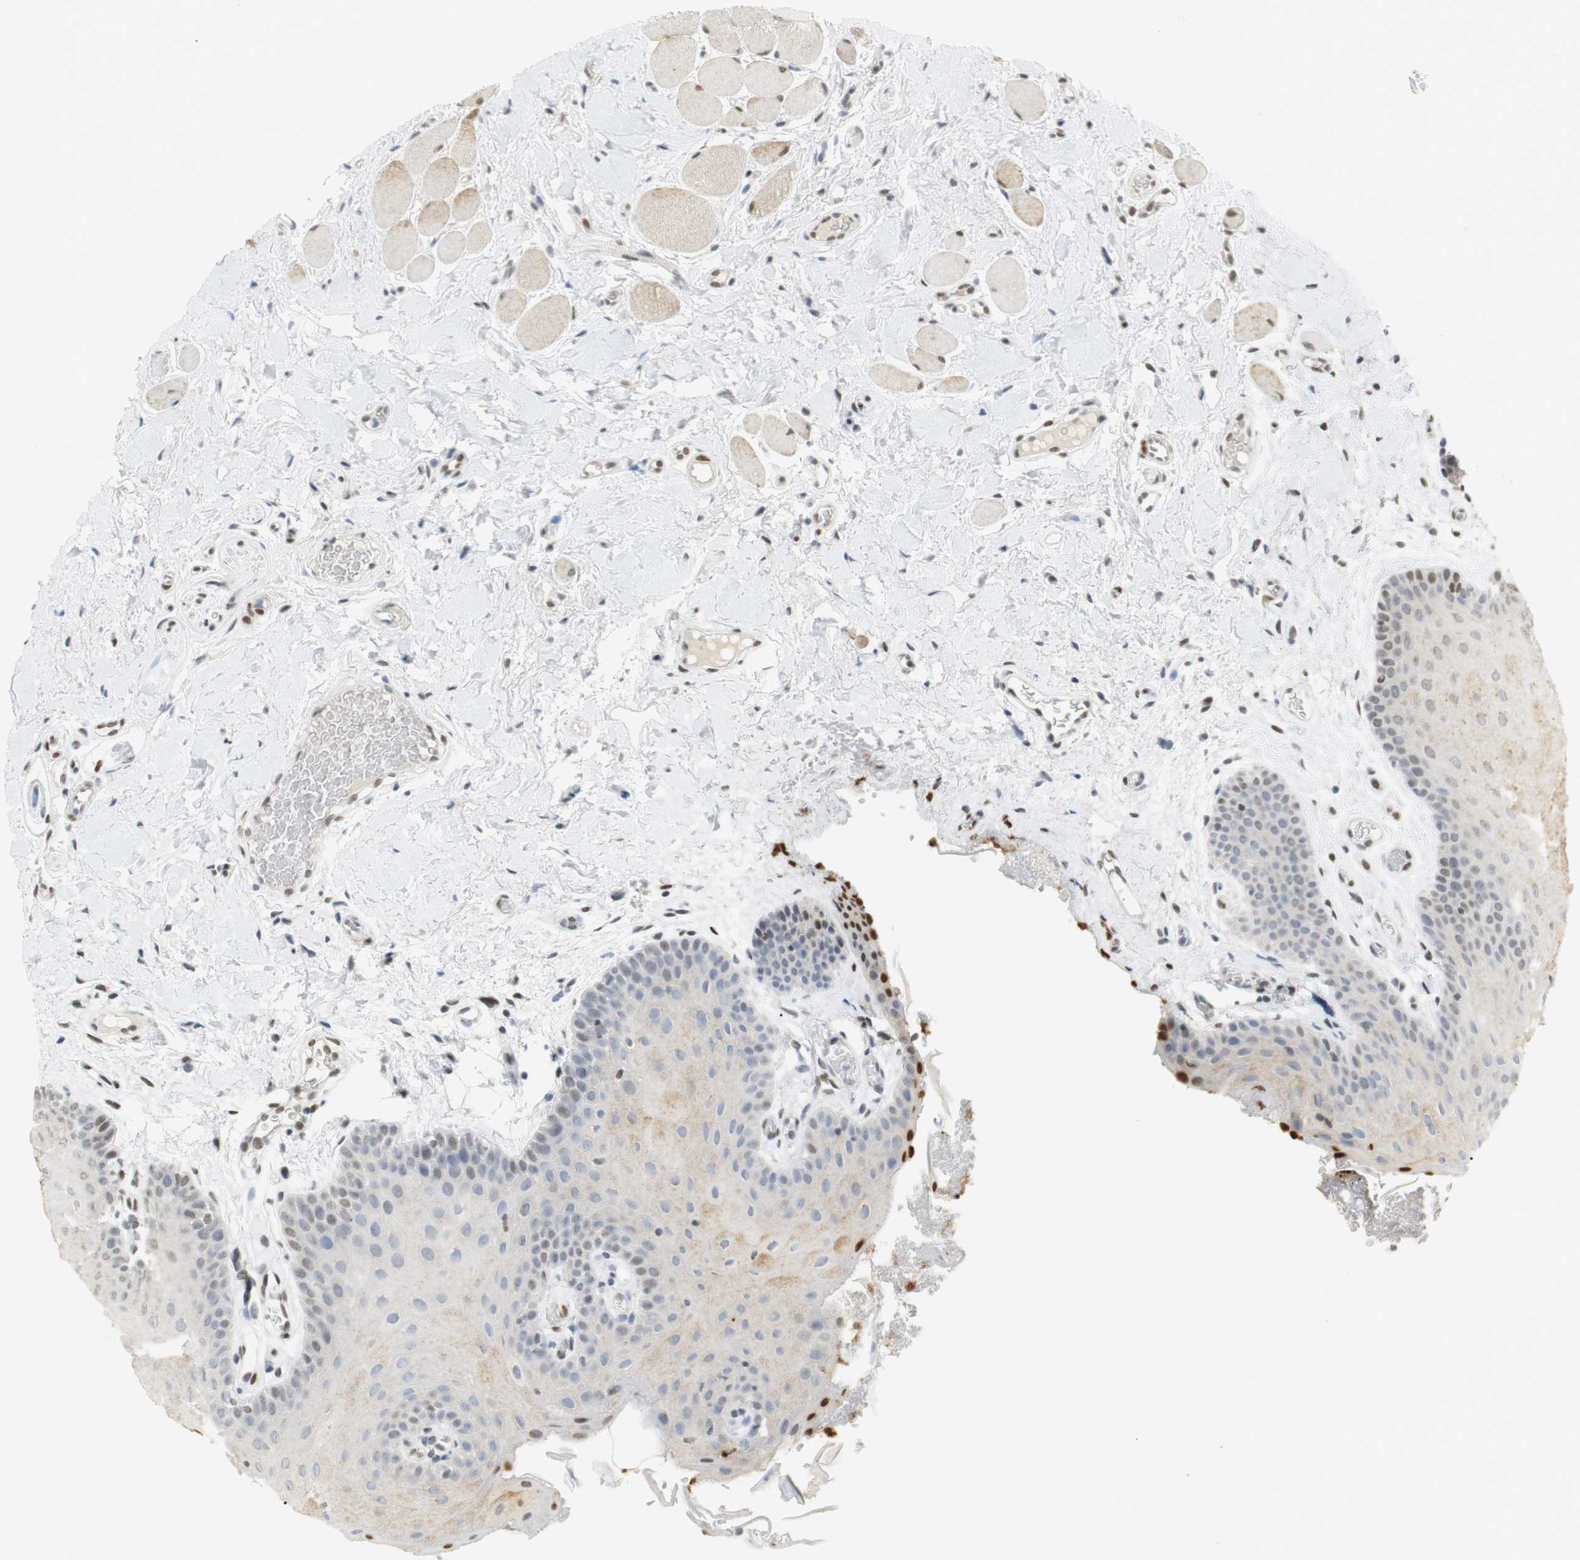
{"staining": {"intensity": "moderate", "quantity": "<25%", "location": "nuclear"}, "tissue": "oral mucosa", "cell_type": "Squamous epithelial cells", "image_type": "normal", "snomed": [{"axis": "morphology", "description": "Normal tissue, NOS"}, {"axis": "topography", "description": "Oral tissue"}], "caption": "DAB immunohistochemical staining of benign human oral mucosa displays moderate nuclear protein expression in about <25% of squamous epithelial cells. Immunohistochemistry stains the protein of interest in brown and the nuclei are stained blue.", "gene": "BMI1", "patient": {"sex": "male", "age": 54}}